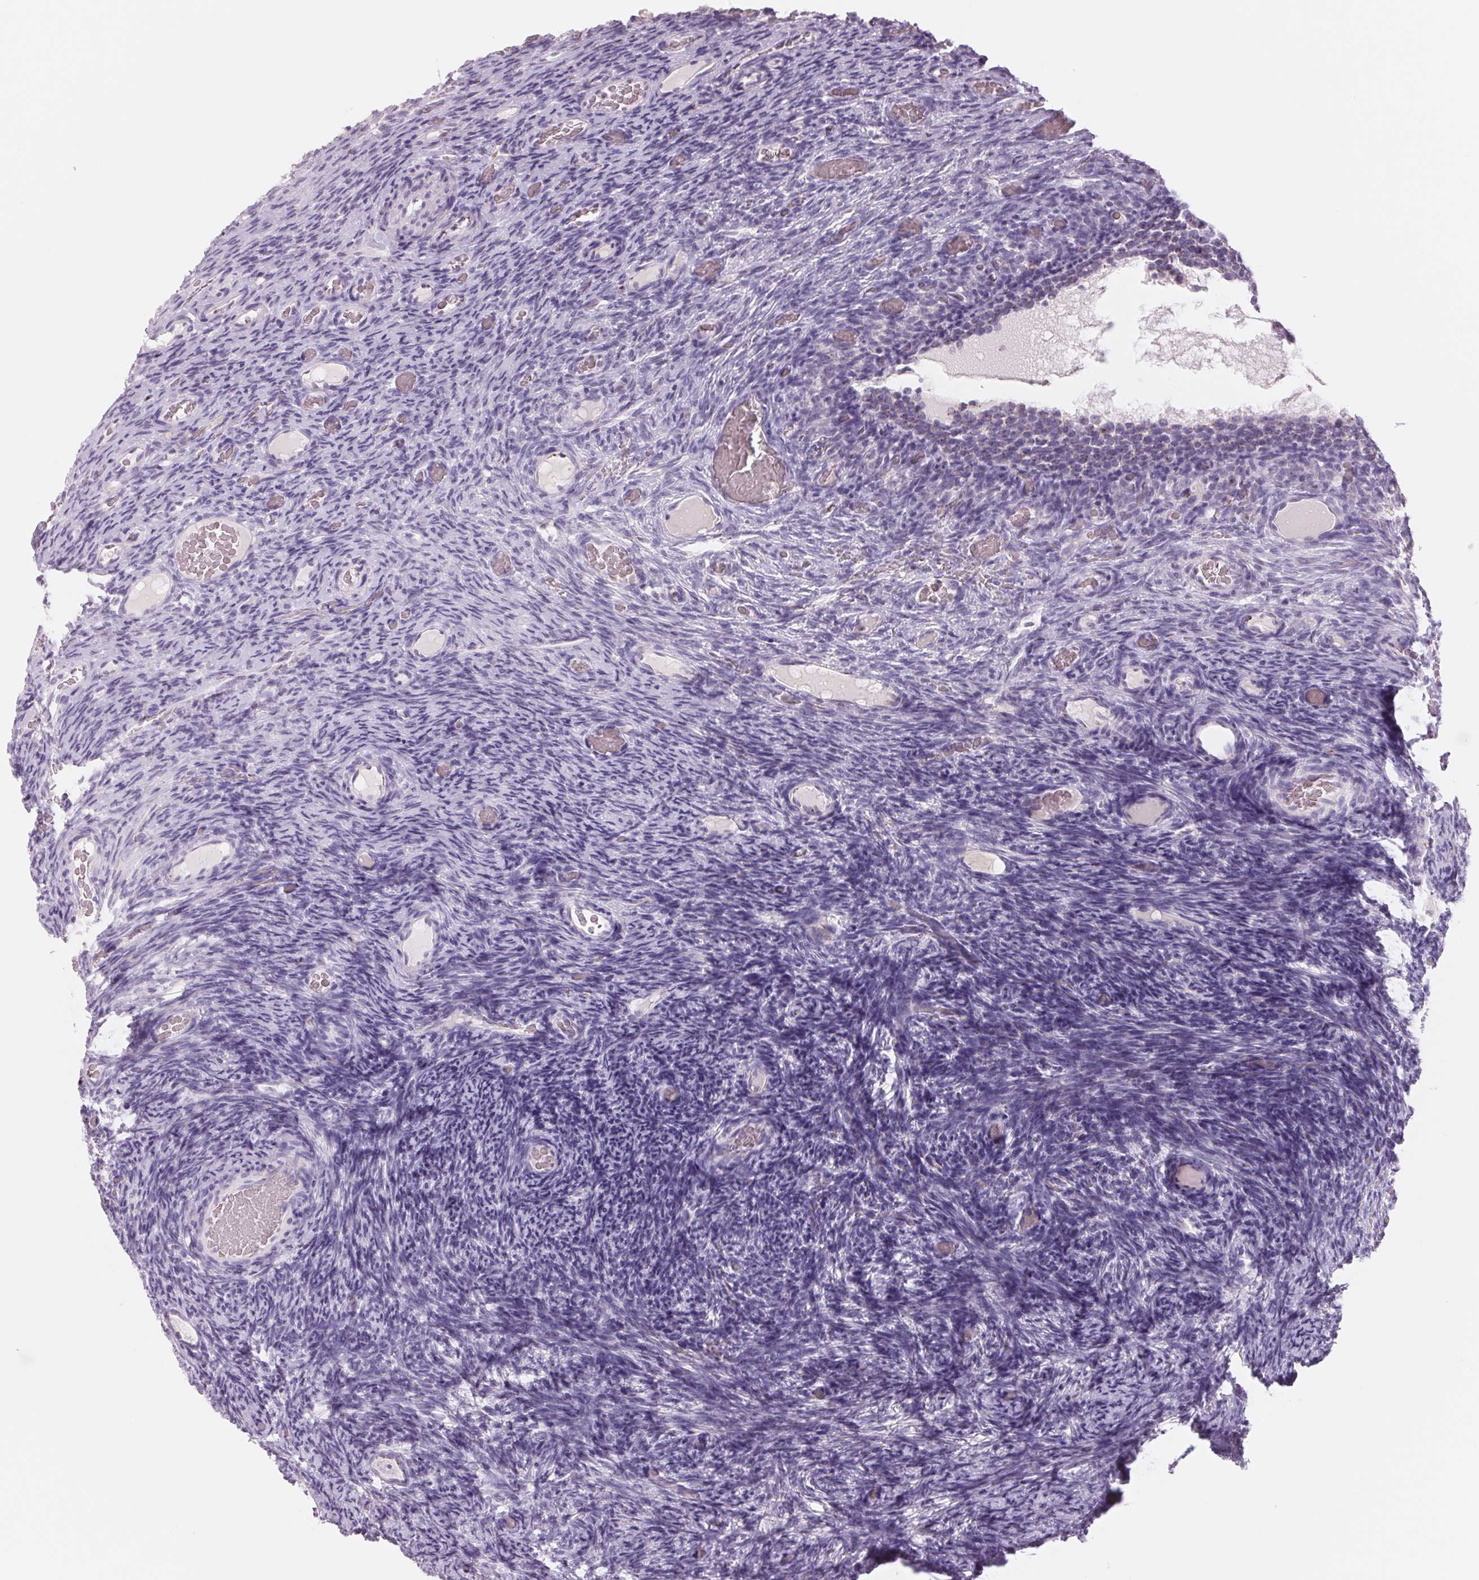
{"staining": {"intensity": "negative", "quantity": "none", "location": "none"}, "tissue": "ovary", "cell_type": "Follicle cells", "image_type": "normal", "snomed": [{"axis": "morphology", "description": "Normal tissue, NOS"}, {"axis": "topography", "description": "Ovary"}], "caption": "DAB (3,3'-diaminobenzidine) immunohistochemical staining of normal ovary displays no significant expression in follicle cells.", "gene": "GALNT7", "patient": {"sex": "female", "age": 34}}